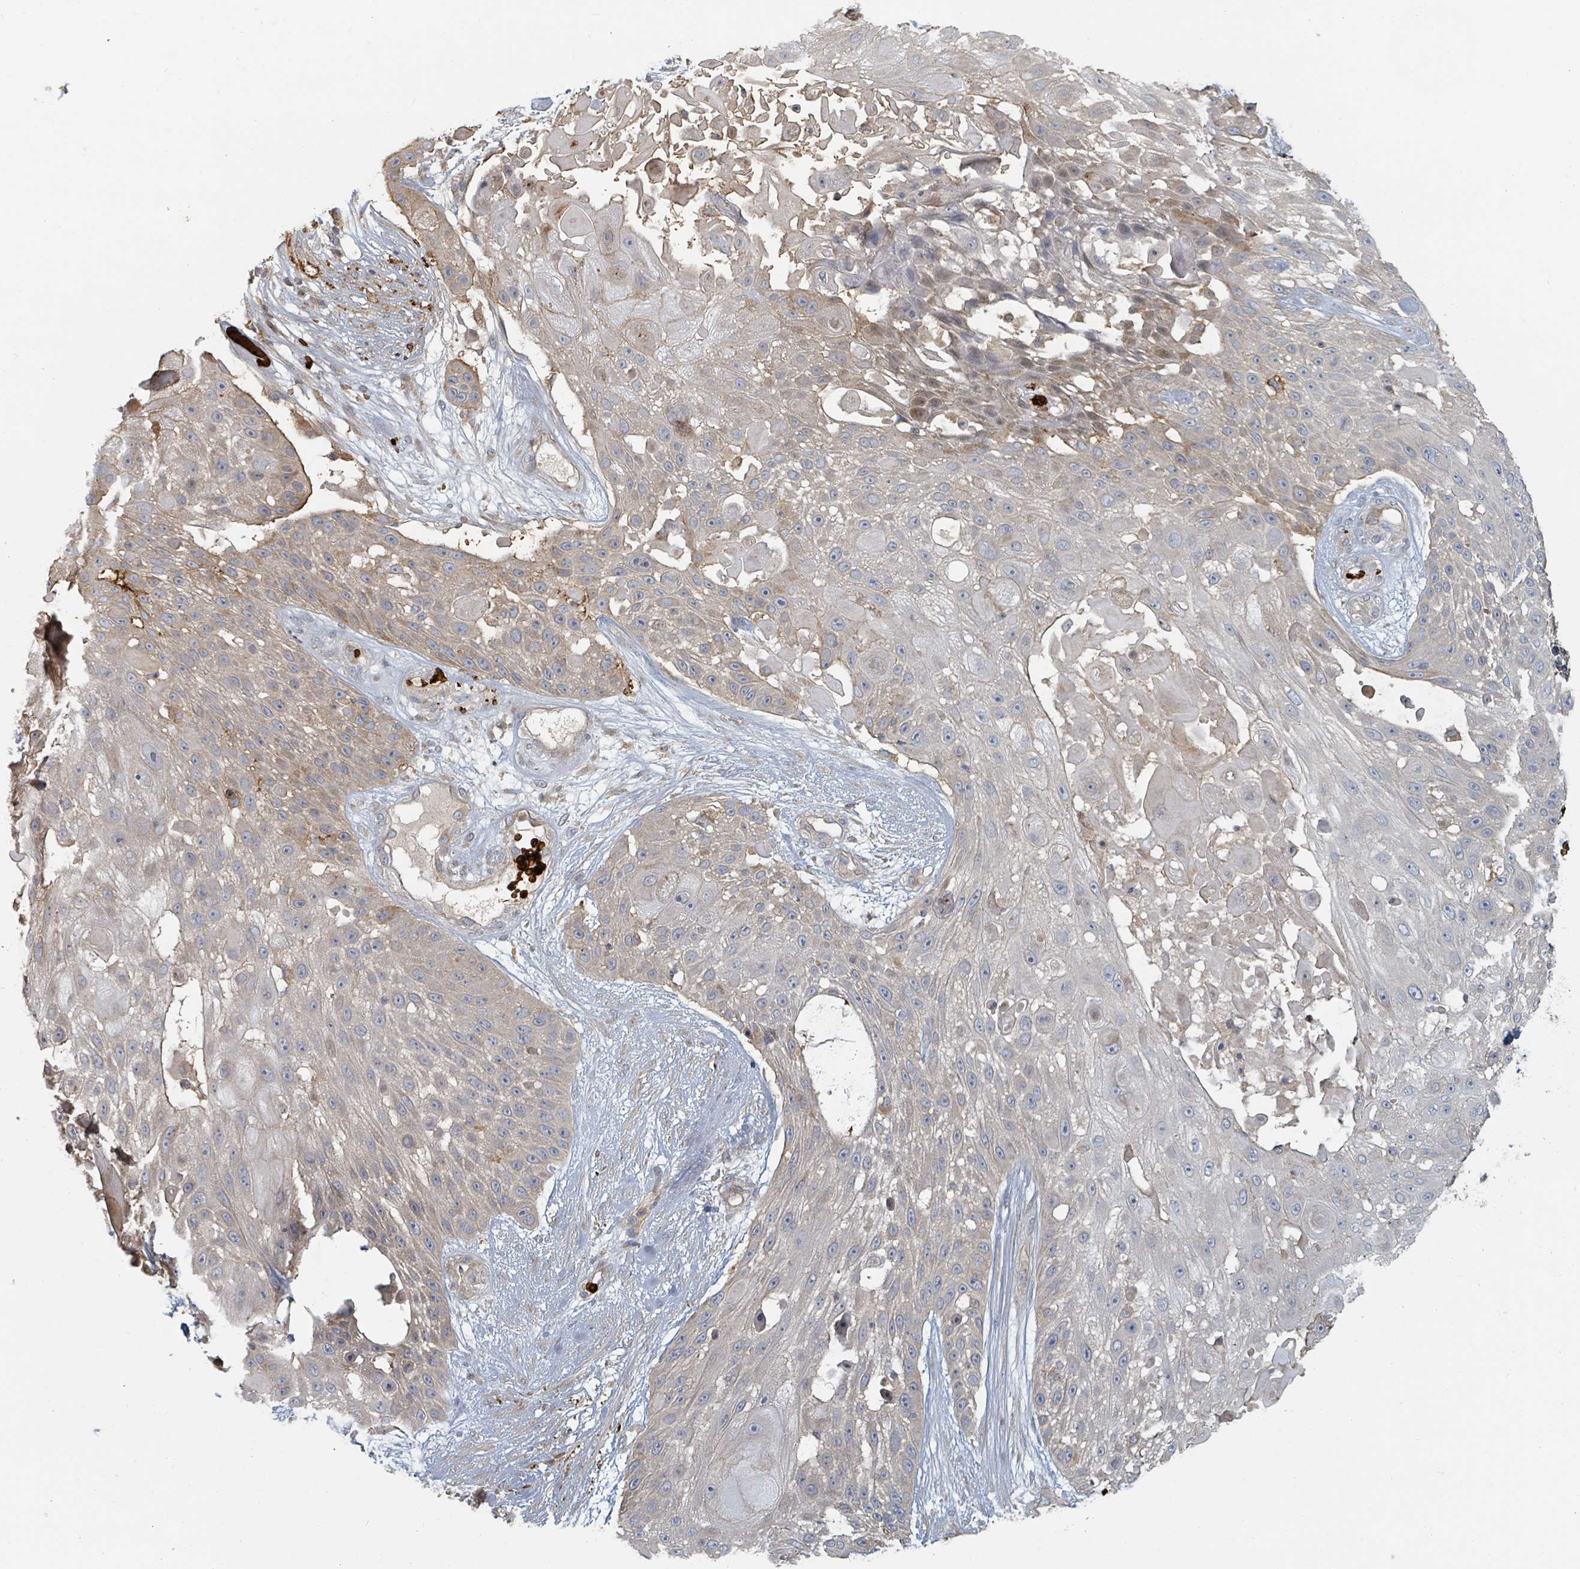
{"staining": {"intensity": "weak", "quantity": "<25%", "location": "cytoplasmic/membranous"}, "tissue": "skin cancer", "cell_type": "Tumor cells", "image_type": "cancer", "snomed": [{"axis": "morphology", "description": "Squamous cell carcinoma, NOS"}, {"axis": "topography", "description": "Skin"}], "caption": "An immunohistochemistry (IHC) histopathology image of skin cancer is shown. There is no staining in tumor cells of skin cancer.", "gene": "TRPC4AP", "patient": {"sex": "female", "age": 86}}